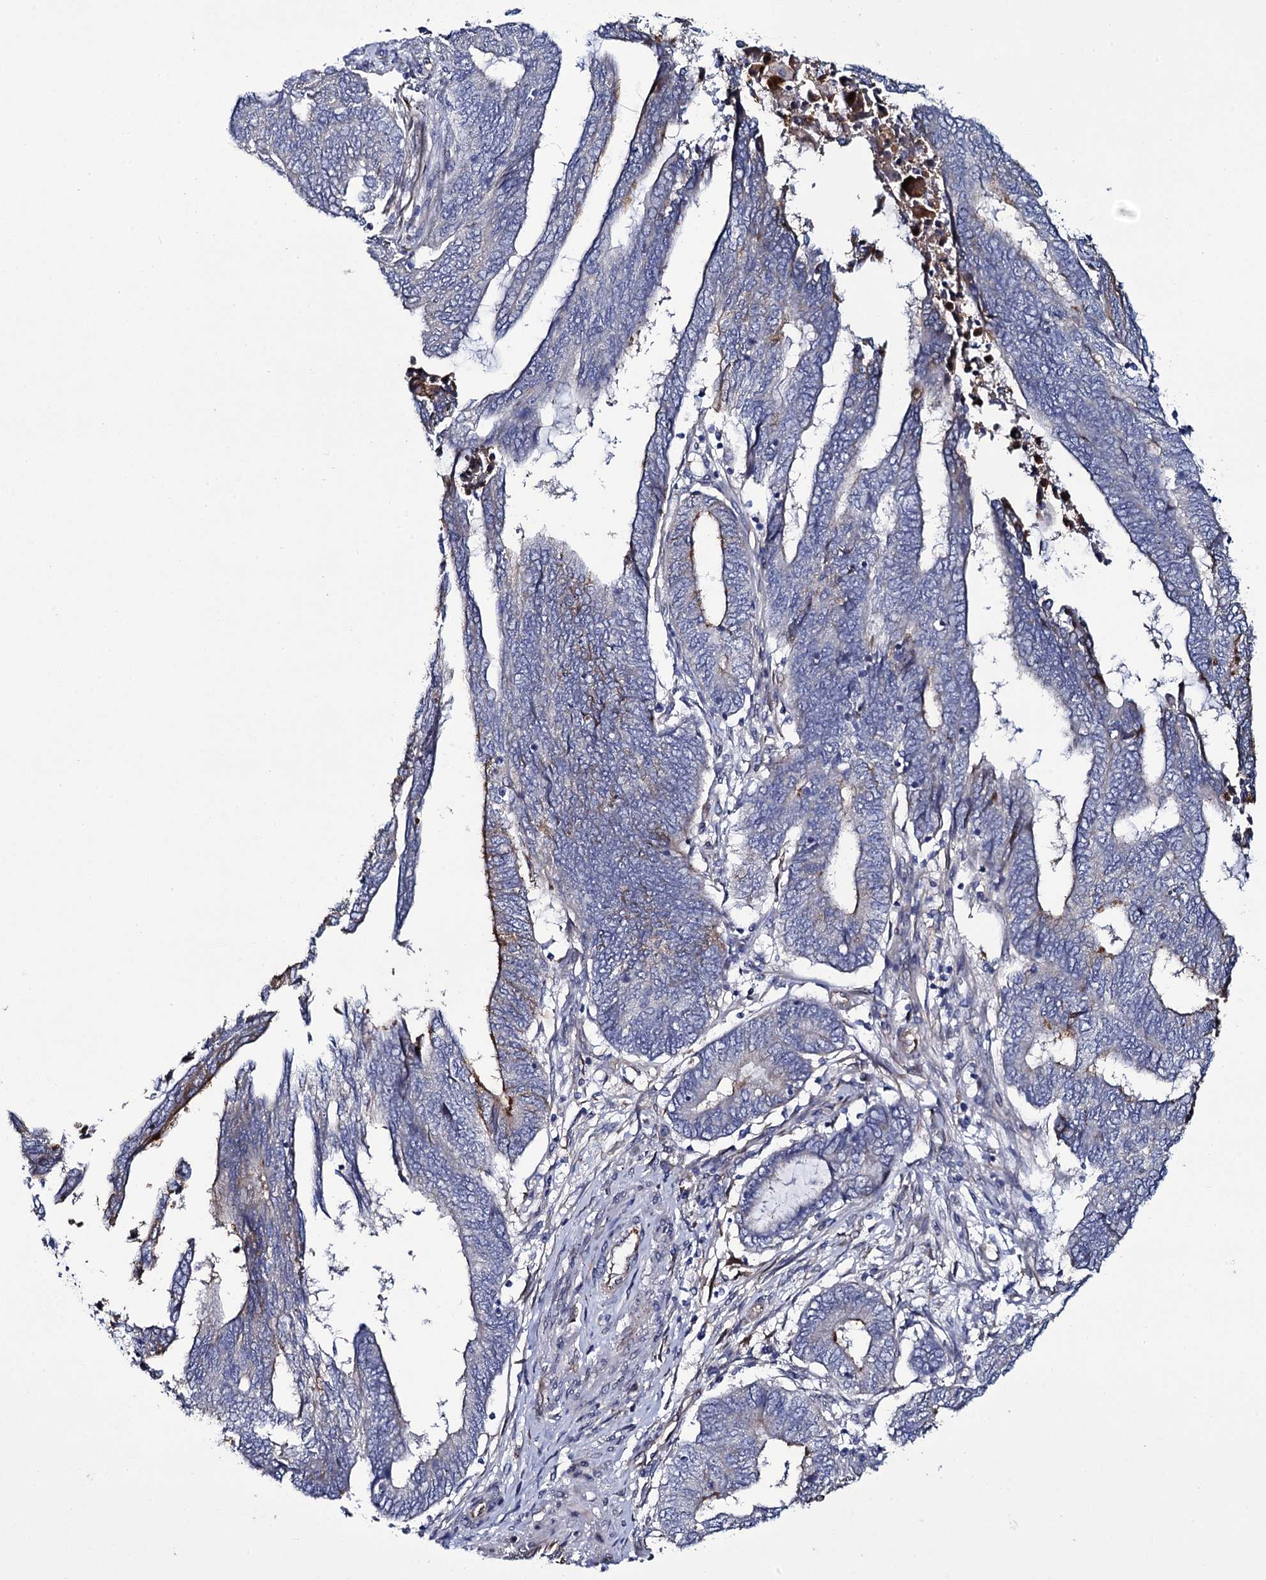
{"staining": {"intensity": "negative", "quantity": "none", "location": "none"}, "tissue": "endometrial cancer", "cell_type": "Tumor cells", "image_type": "cancer", "snomed": [{"axis": "morphology", "description": "Adenocarcinoma, NOS"}, {"axis": "topography", "description": "Uterus"}, {"axis": "topography", "description": "Endometrium"}], "caption": "Photomicrograph shows no significant protein expression in tumor cells of adenocarcinoma (endometrial).", "gene": "TTC23", "patient": {"sex": "female", "age": 70}}